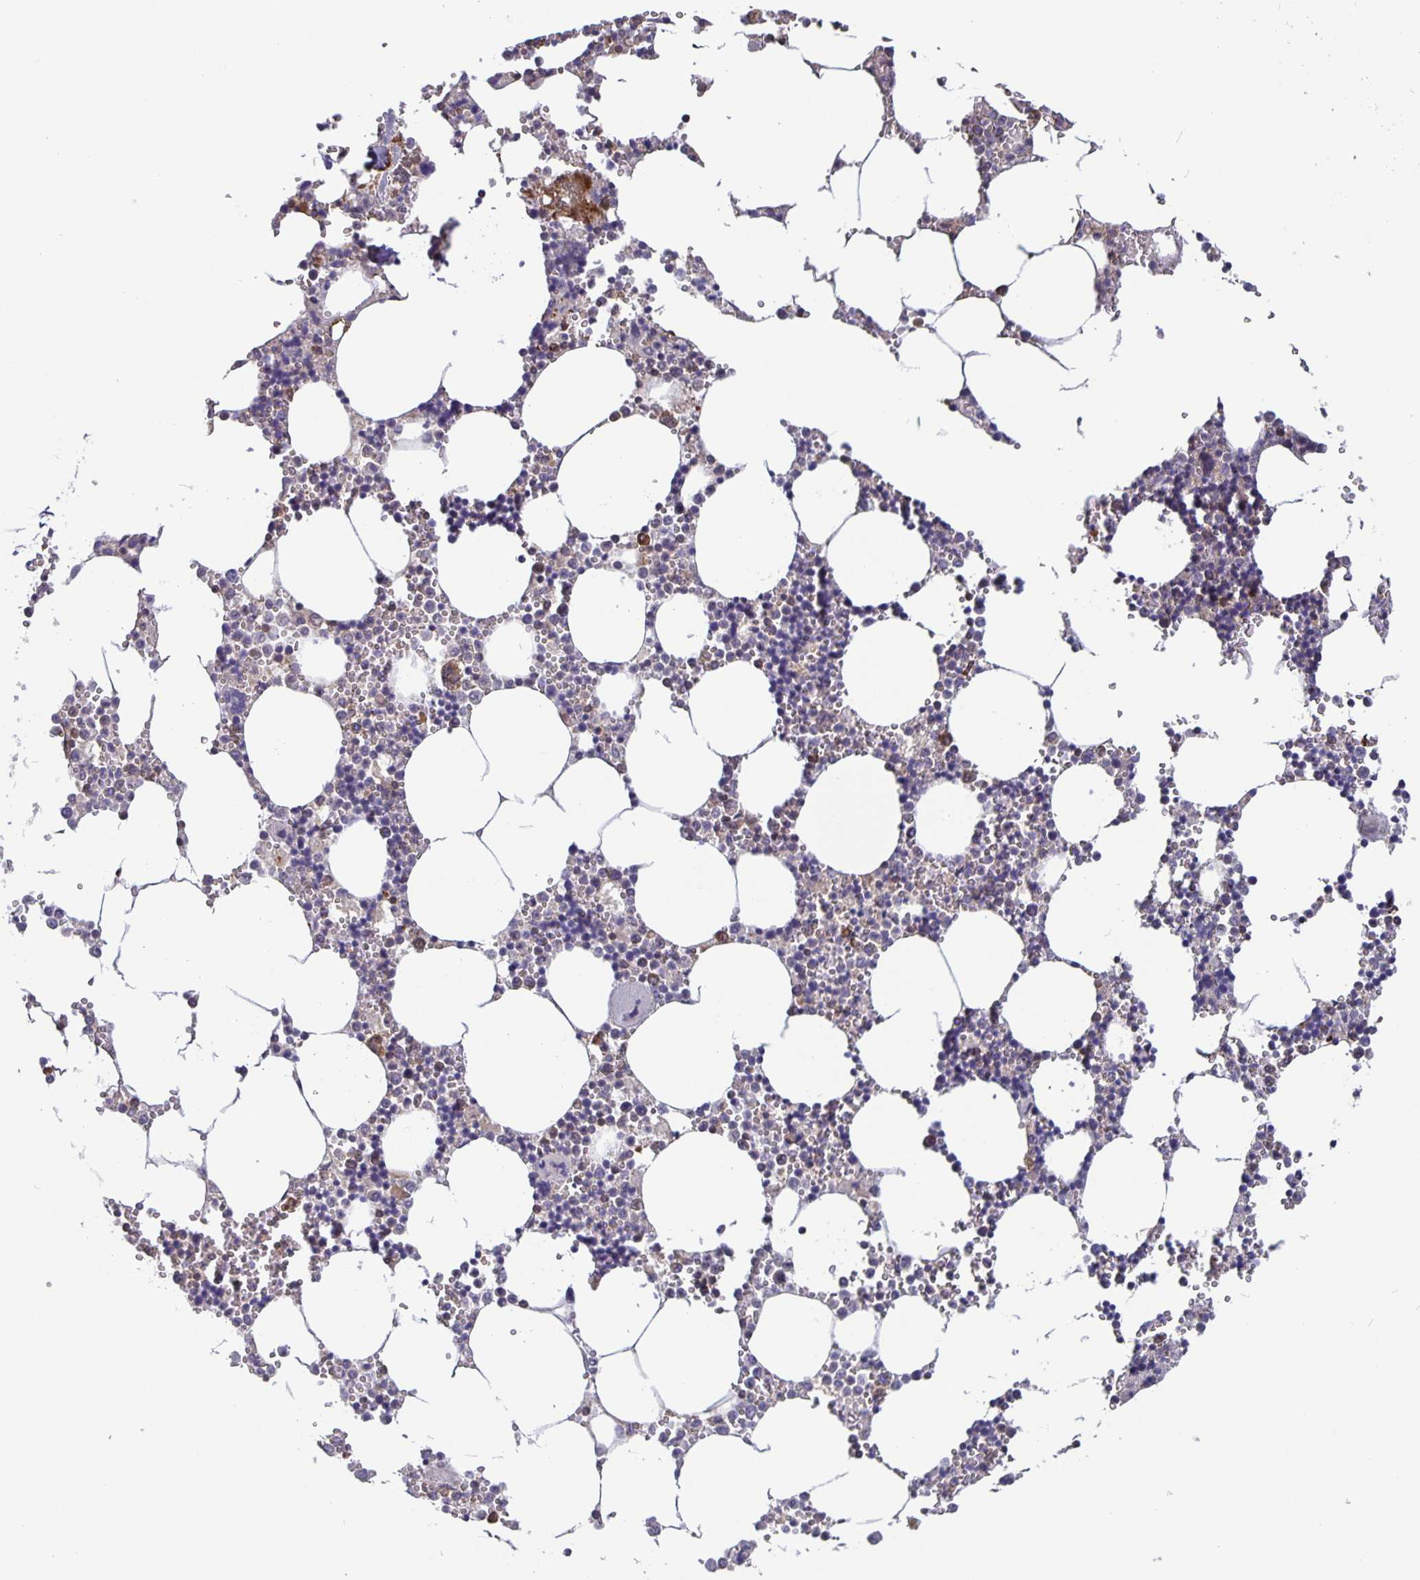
{"staining": {"intensity": "moderate", "quantity": "<25%", "location": "cytoplasmic/membranous"}, "tissue": "bone marrow", "cell_type": "Hematopoietic cells", "image_type": "normal", "snomed": [{"axis": "morphology", "description": "Normal tissue, NOS"}, {"axis": "topography", "description": "Bone marrow"}], "caption": "High-magnification brightfield microscopy of benign bone marrow stained with DAB (3,3'-diaminobenzidine) (brown) and counterstained with hematoxylin (blue). hematopoietic cells exhibit moderate cytoplasmic/membranous positivity is seen in about<25% of cells.", "gene": "FEM1C", "patient": {"sex": "male", "age": 54}}